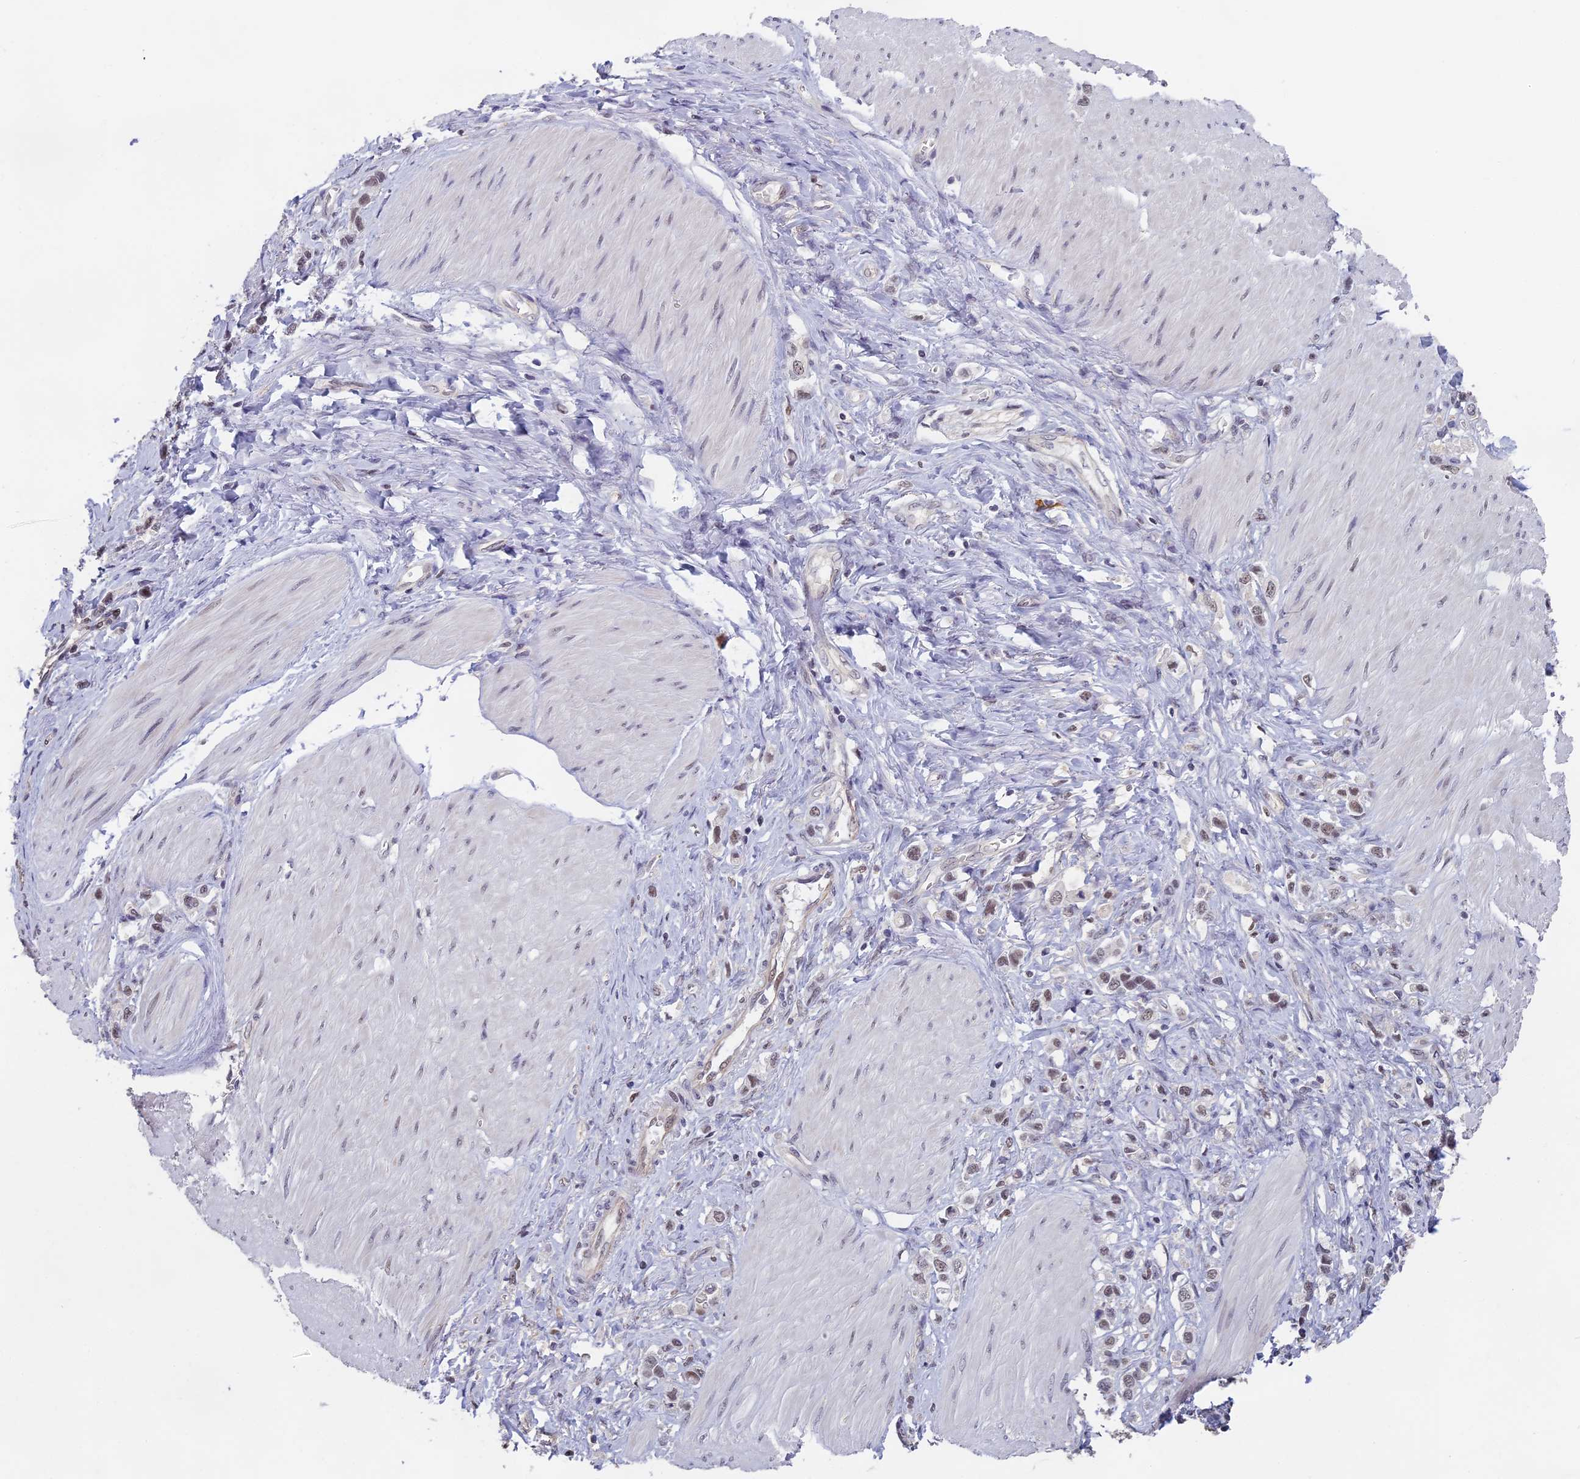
{"staining": {"intensity": "weak", "quantity": "25%-75%", "location": "nuclear"}, "tissue": "stomach cancer", "cell_type": "Tumor cells", "image_type": "cancer", "snomed": [{"axis": "morphology", "description": "Normal tissue, NOS"}, {"axis": "morphology", "description": "Adenocarcinoma, NOS"}, {"axis": "topography", "description": "Stomach, upper"}, {"axis": "topography", "description": "Stomach"}], "caption": "A low amount of weak nuclear positivity is seen in about 25%-75% of tumor cells in stomach cancer tissue.", "gene": "MORF4L1", "patient": {"sex": "female", "age": 65}}